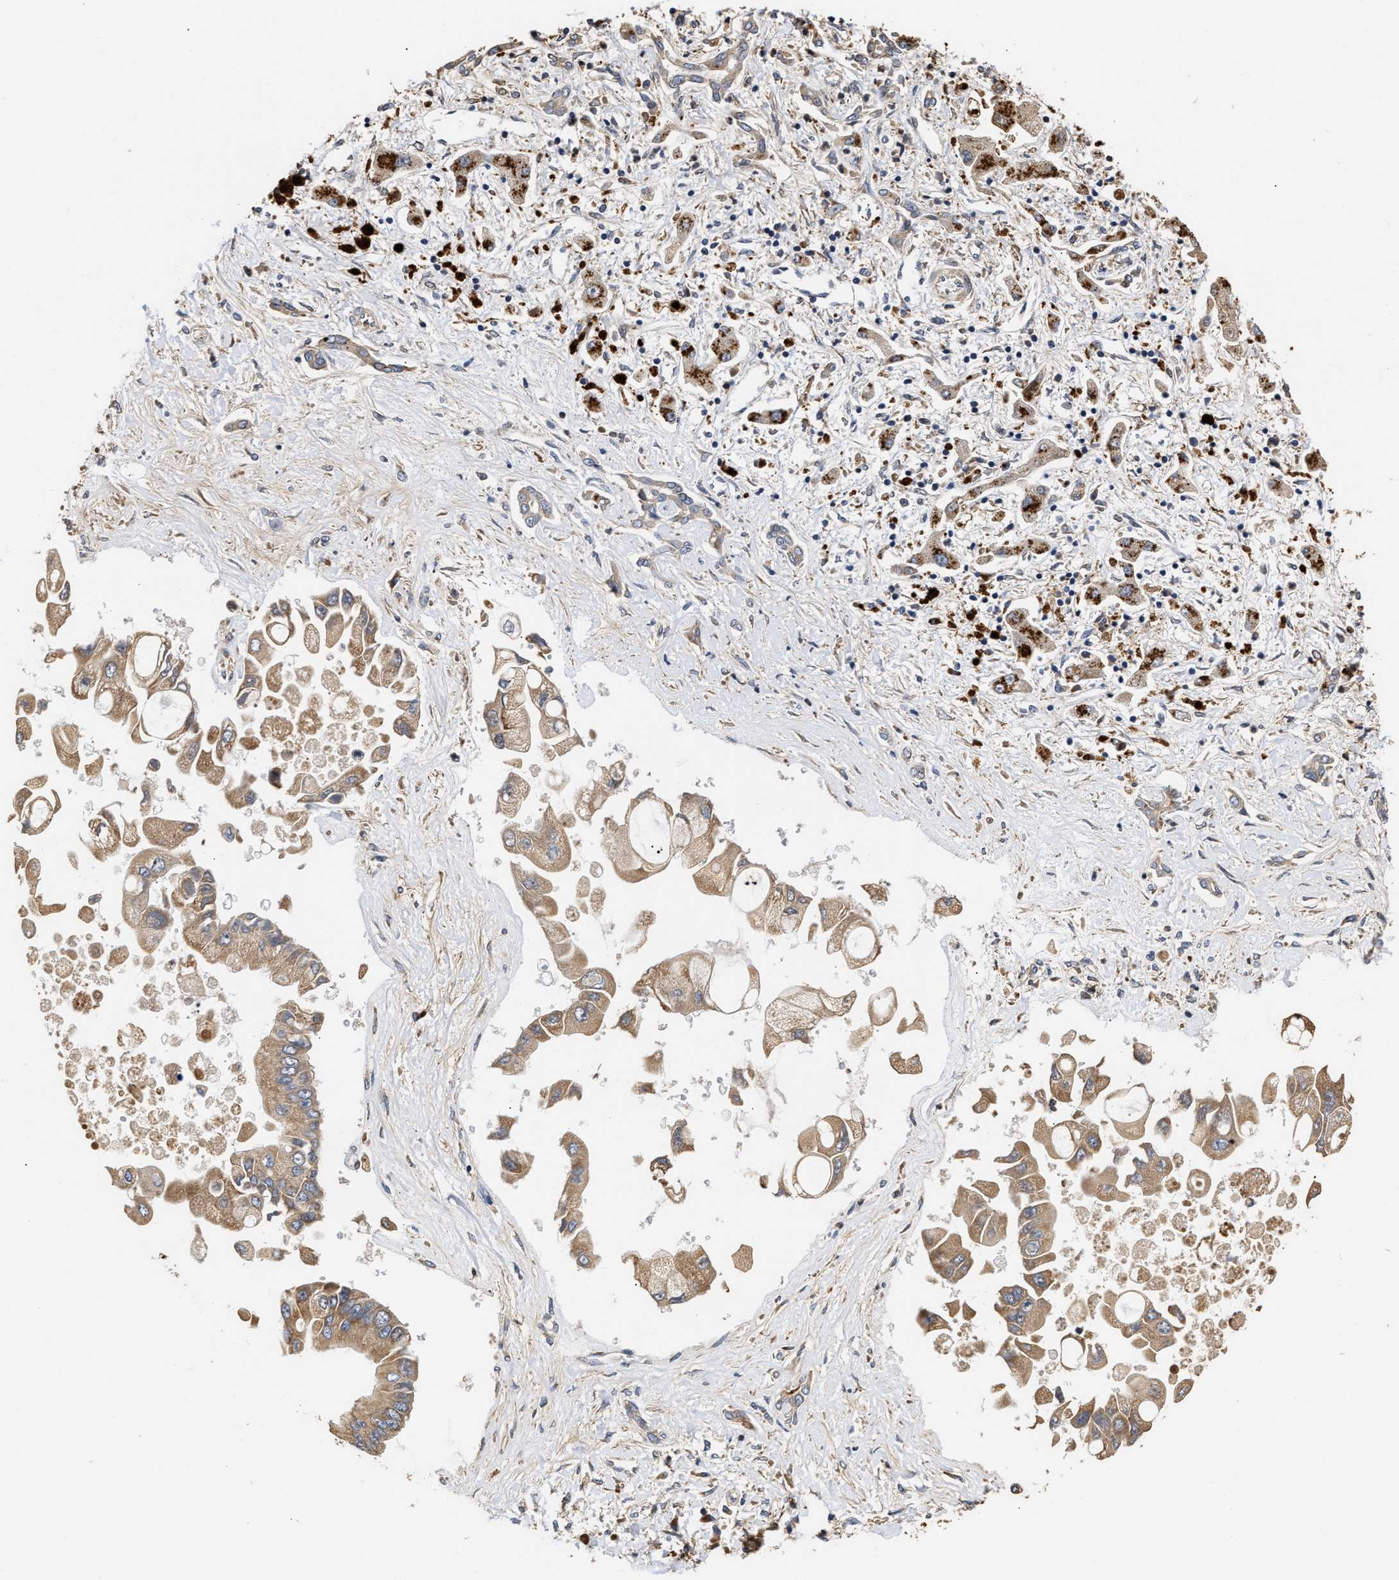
{"staining": {"intensity": "moderate", "quantity": ">75%", "location": "cytoplasmic/membranous"}, "tissue": "liver cancer", "cell_type": "Tumor cells", "image_type": "cancer", "snomed": [{"axis": "morphology", "description": "Cholangiocarcinoma"}, {"axis": "topography", "description": "Liver"}], "caption": "The image demonstrates a brown stain indicating the presence of a protein in the cytoplasmic/membranous of tumor cells in liver cancer.", "gene": "GOSR1", "patient": {"sex": "male", "age": 50}}